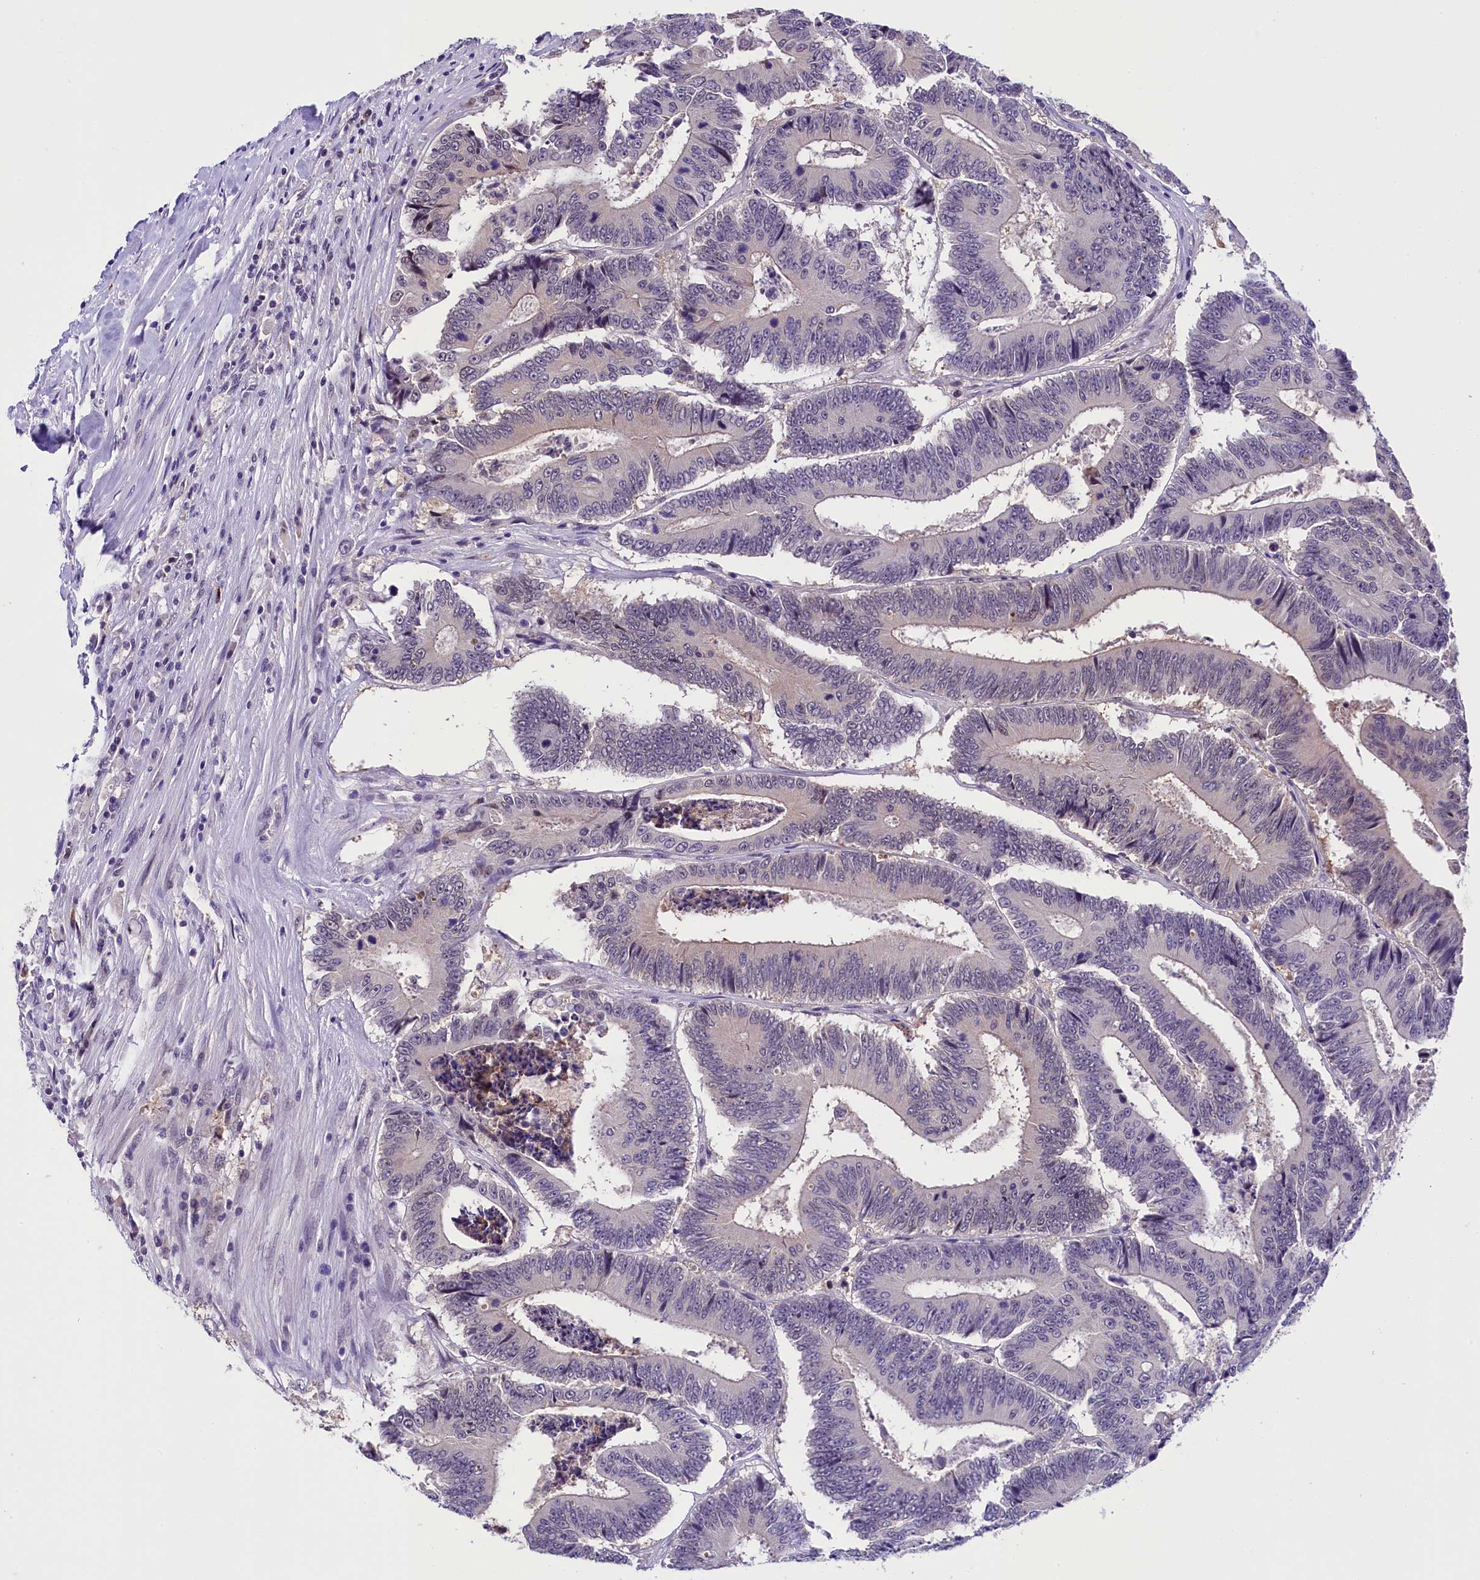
{"staining": {"intensity": "negative", "quantity": "none", "location": "none"}, "tissue": "colorectal cancer", "cell_type": "Tumor cells", "image_type": "cancer", "snomed": [{"axis": "morphology", "description": "Adenocarcinoma, NOS"}, {"axis": "topography", "description": "Colon"}], "caption": "IHC micrograph of neoplastic tissue: colorectal cancer stained with DAB (3,3'-diaminobenzidine) exhibits no significant protein staining in tumor cells. Nuclei are stained in blue.", "gene": "IQCN", "patient": {"sex": "male", "age": 83}}